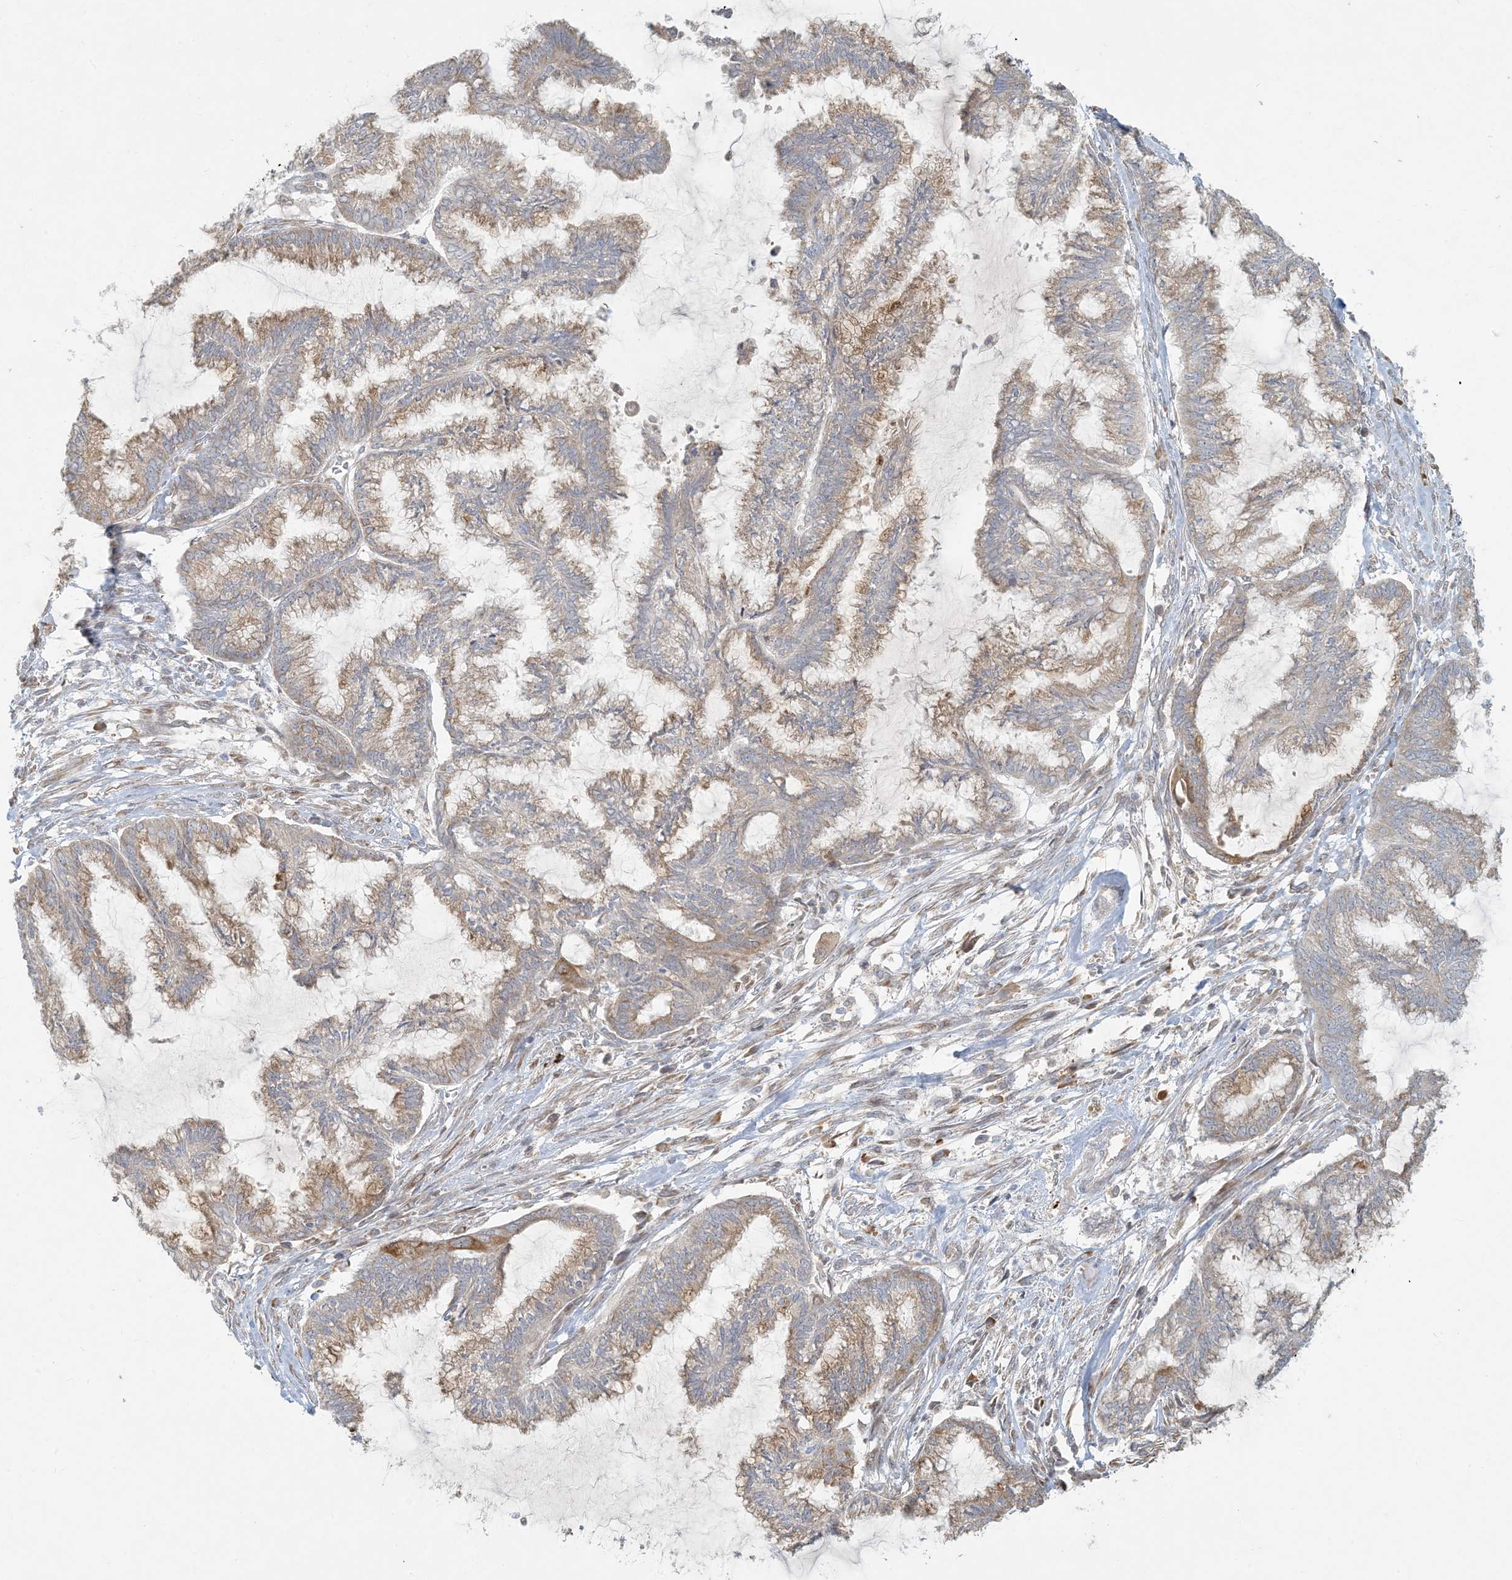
{"staining": {"intensity": "weak", "quantity": ">75%", "location": "cytoplasmic/membranous"}, "tissue": "endometrial cancer", "cell_type": "Tumor cells", "image_type": "cancer", "snomed": [{"axis": "morphology", "description": "Adenocarcinoma, NOS"}, {"axis": "topography", "description": "Endometrium"}], "caption": "Protein expression analysis of human endometrial cancer (adenocarcinoma) reveals weak cytoplasmic/membranous positivity in about >75% of tumor cells.", "gene": "HACL1", "patient": {"sex": "female", "age": 86}}